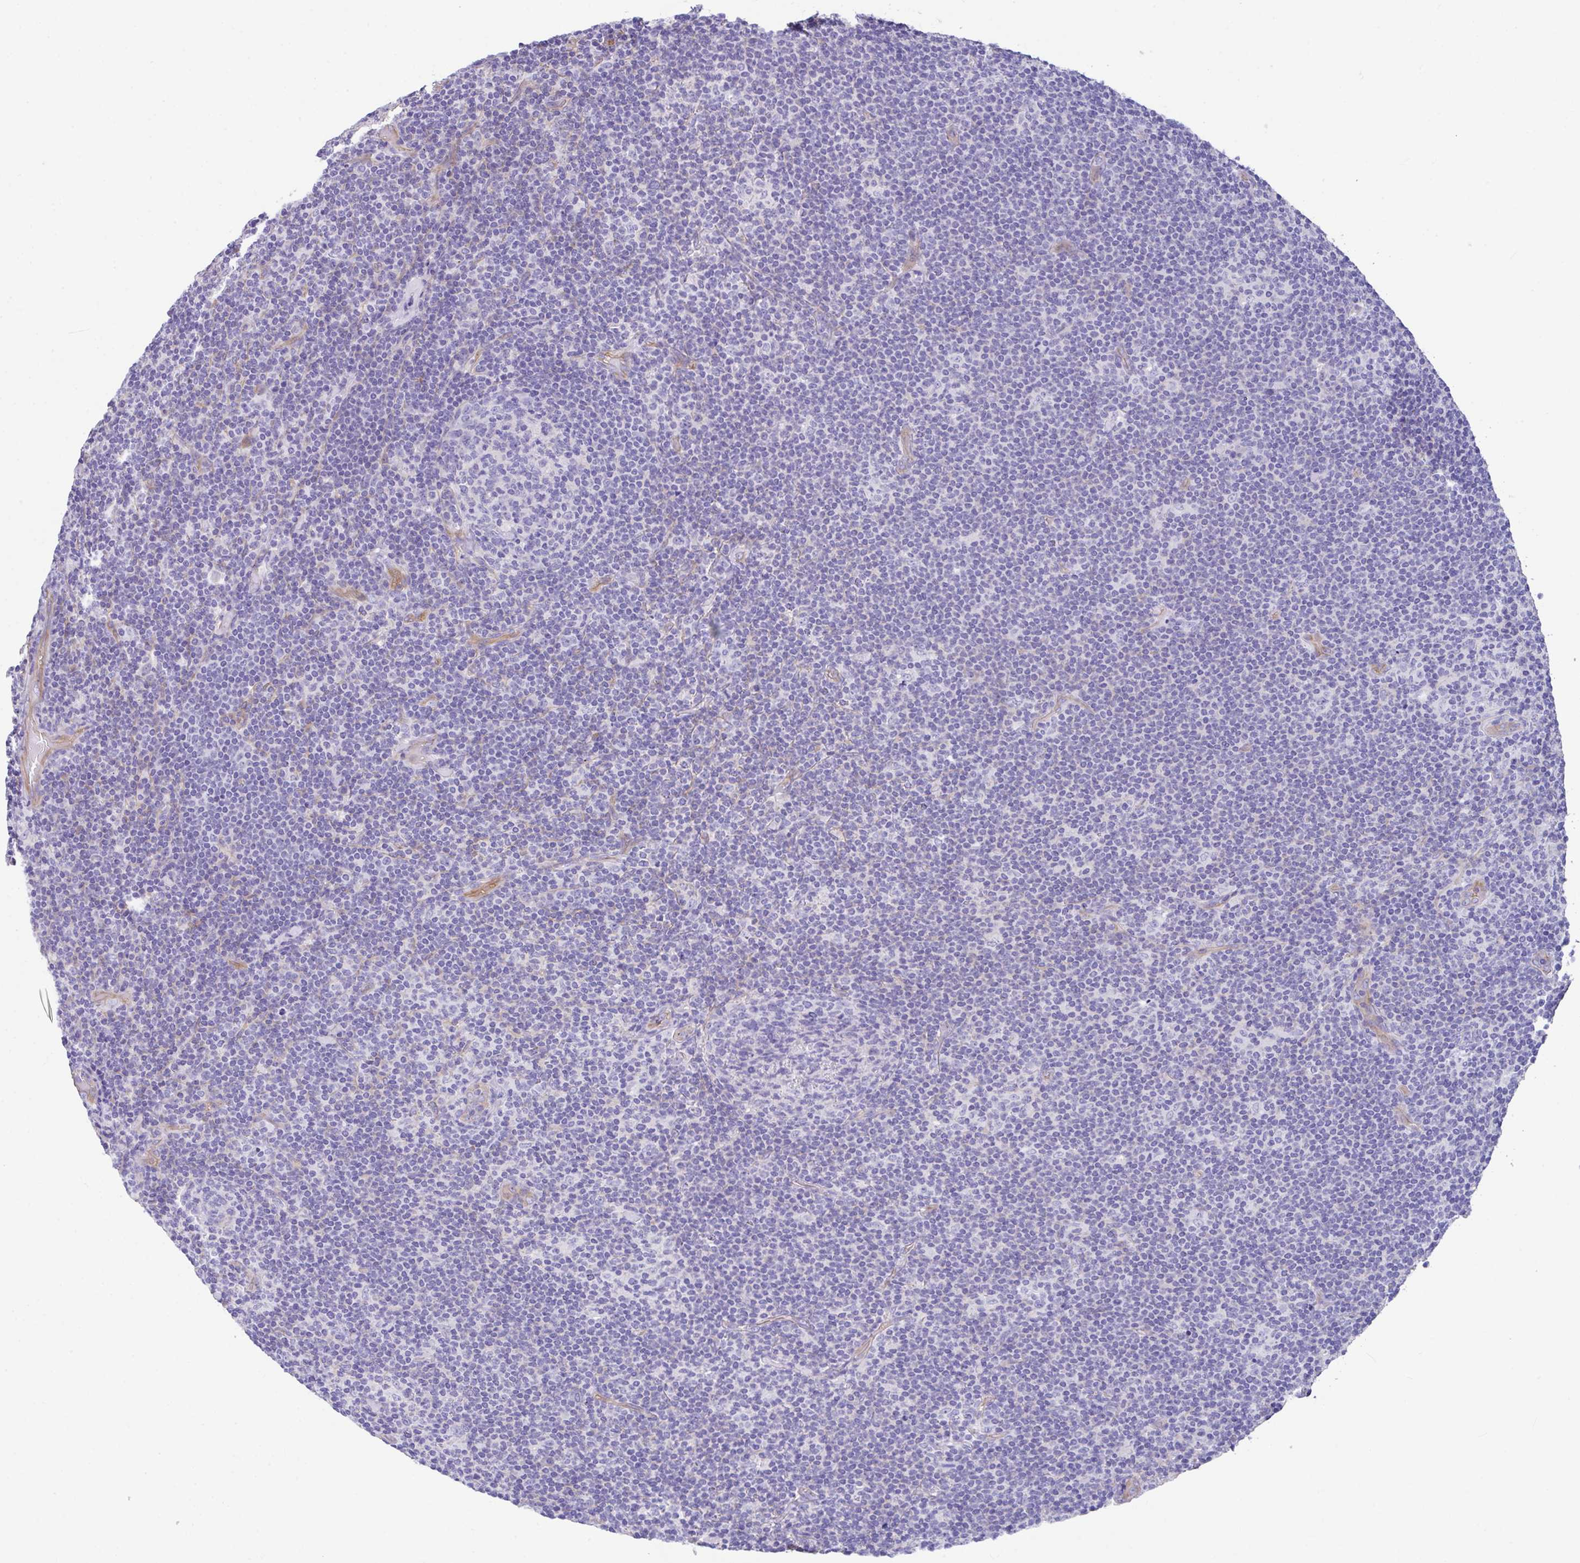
{"staining": {"intensity": "negative", "quantity": "none", "location": "none"}, "tissue": "lymphoma", "cell_type": "Tumor cells", "image_type": "cancer", "snomed": [{"axis": "morphology", "description": "Hodgkin's disease, NOS"}, {"axis": "topography", "description": "Lymph node"}], "caption": "Immunohistochemical staining of human lymphoma displays no significant expression in tumor cells. (Immunohistochemistry (ihc), brightfield microscopy, high magnification).", "gene": "ZNF813", "patient": {"sex": "female", "age": 57}}